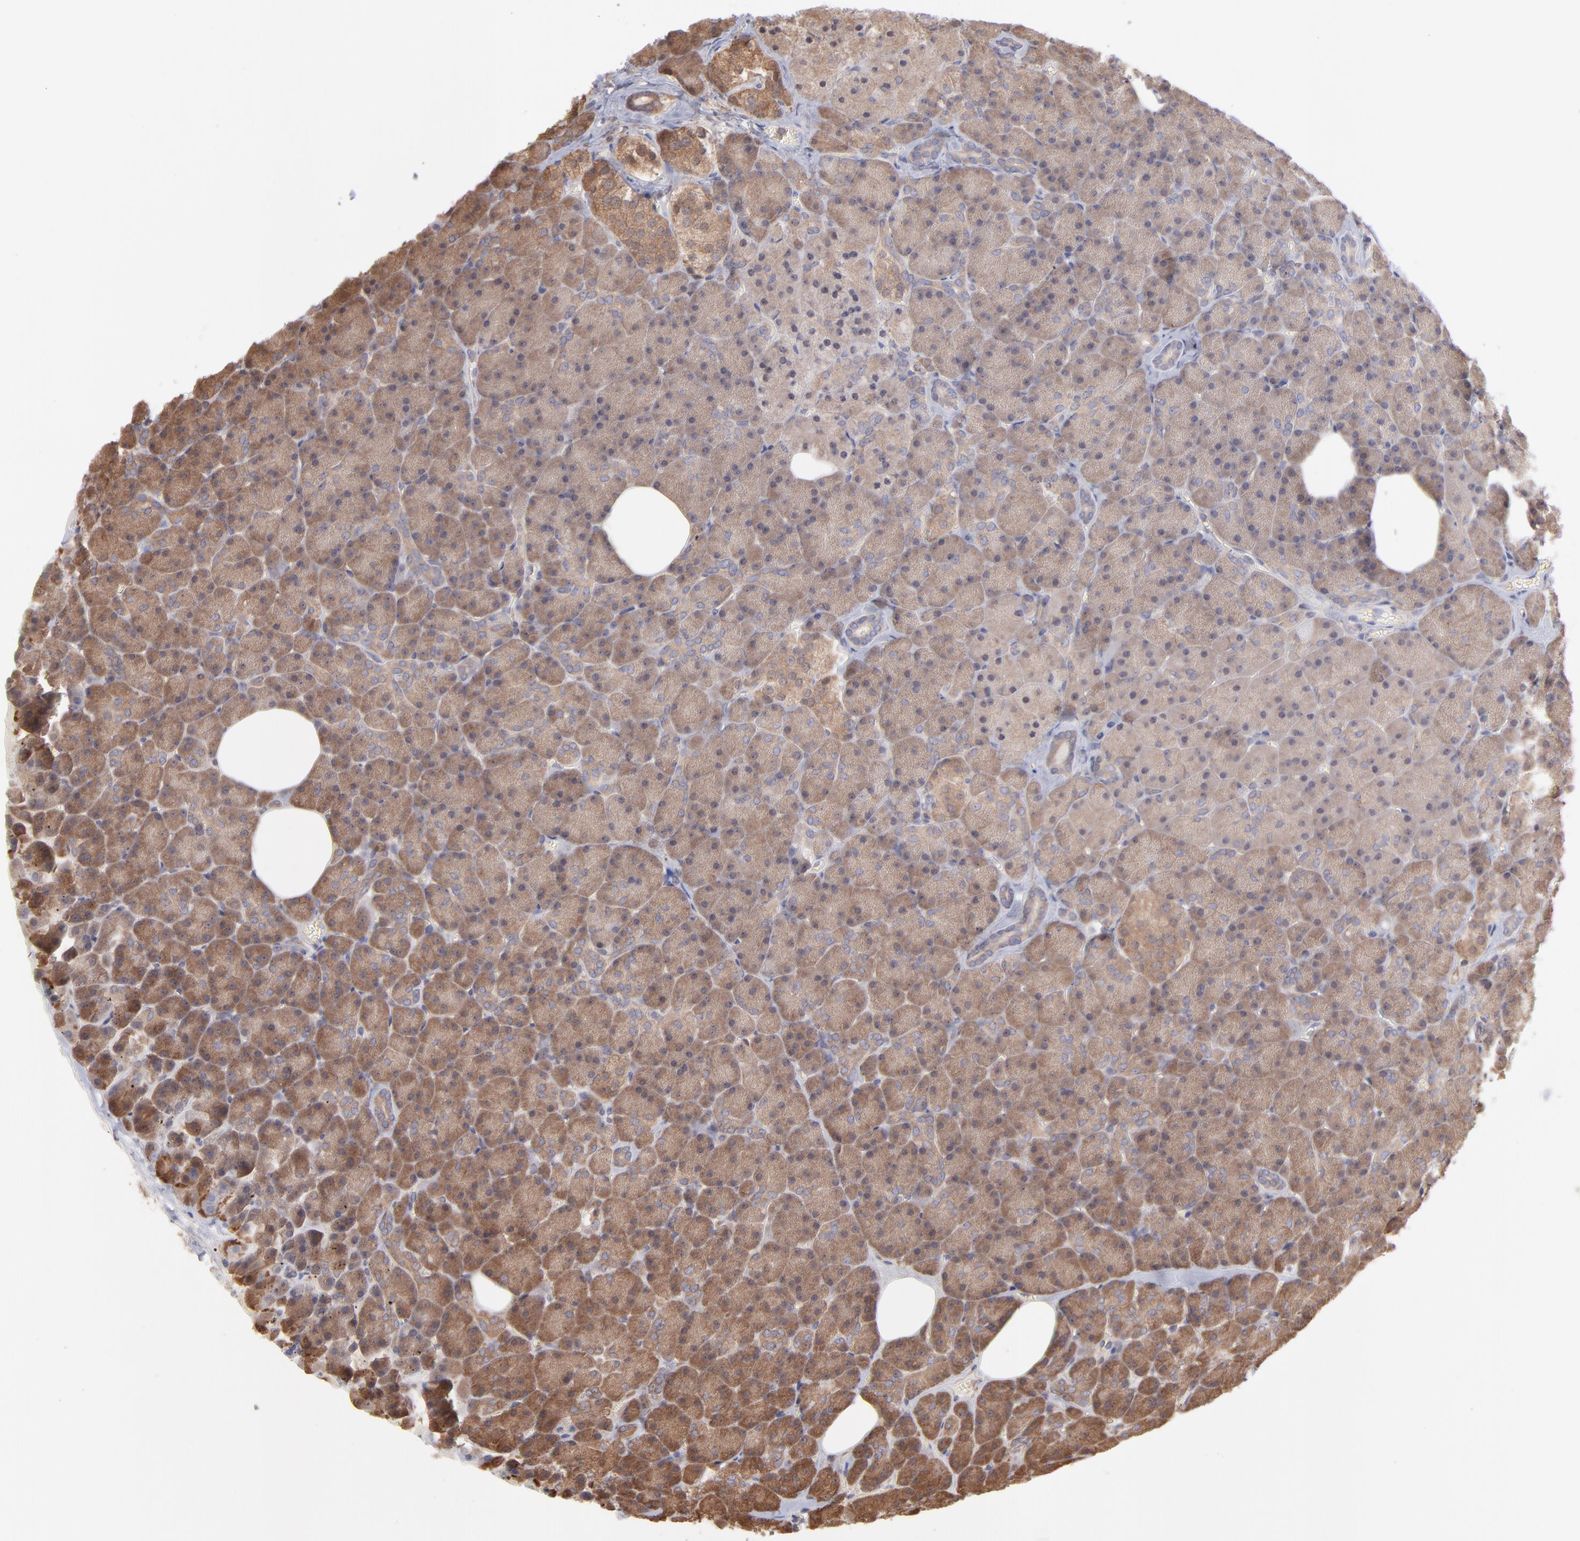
{"staining": {"intensity": "strong", "quantity": ">75%", "location": "cytoplasmic/membranous"}, "tissue": "pancreas", "cell_type": "Exocrine glandular cells", "image_type": "normal", "snomed": [{"axis": "morphology", "description": "Normal tissue, NOS"}, {"axis": "topography", "description": "Pancreas"}], "caption": "Strong cytoplasmic/membranous expression for a protein is seen in approximately >75% of exocrine glandular cells of unremarkable pancreas using immunohistochemistry (IHC).", "gene": "MAP2K2", "patient": {"sex": "female", "age": 35}}